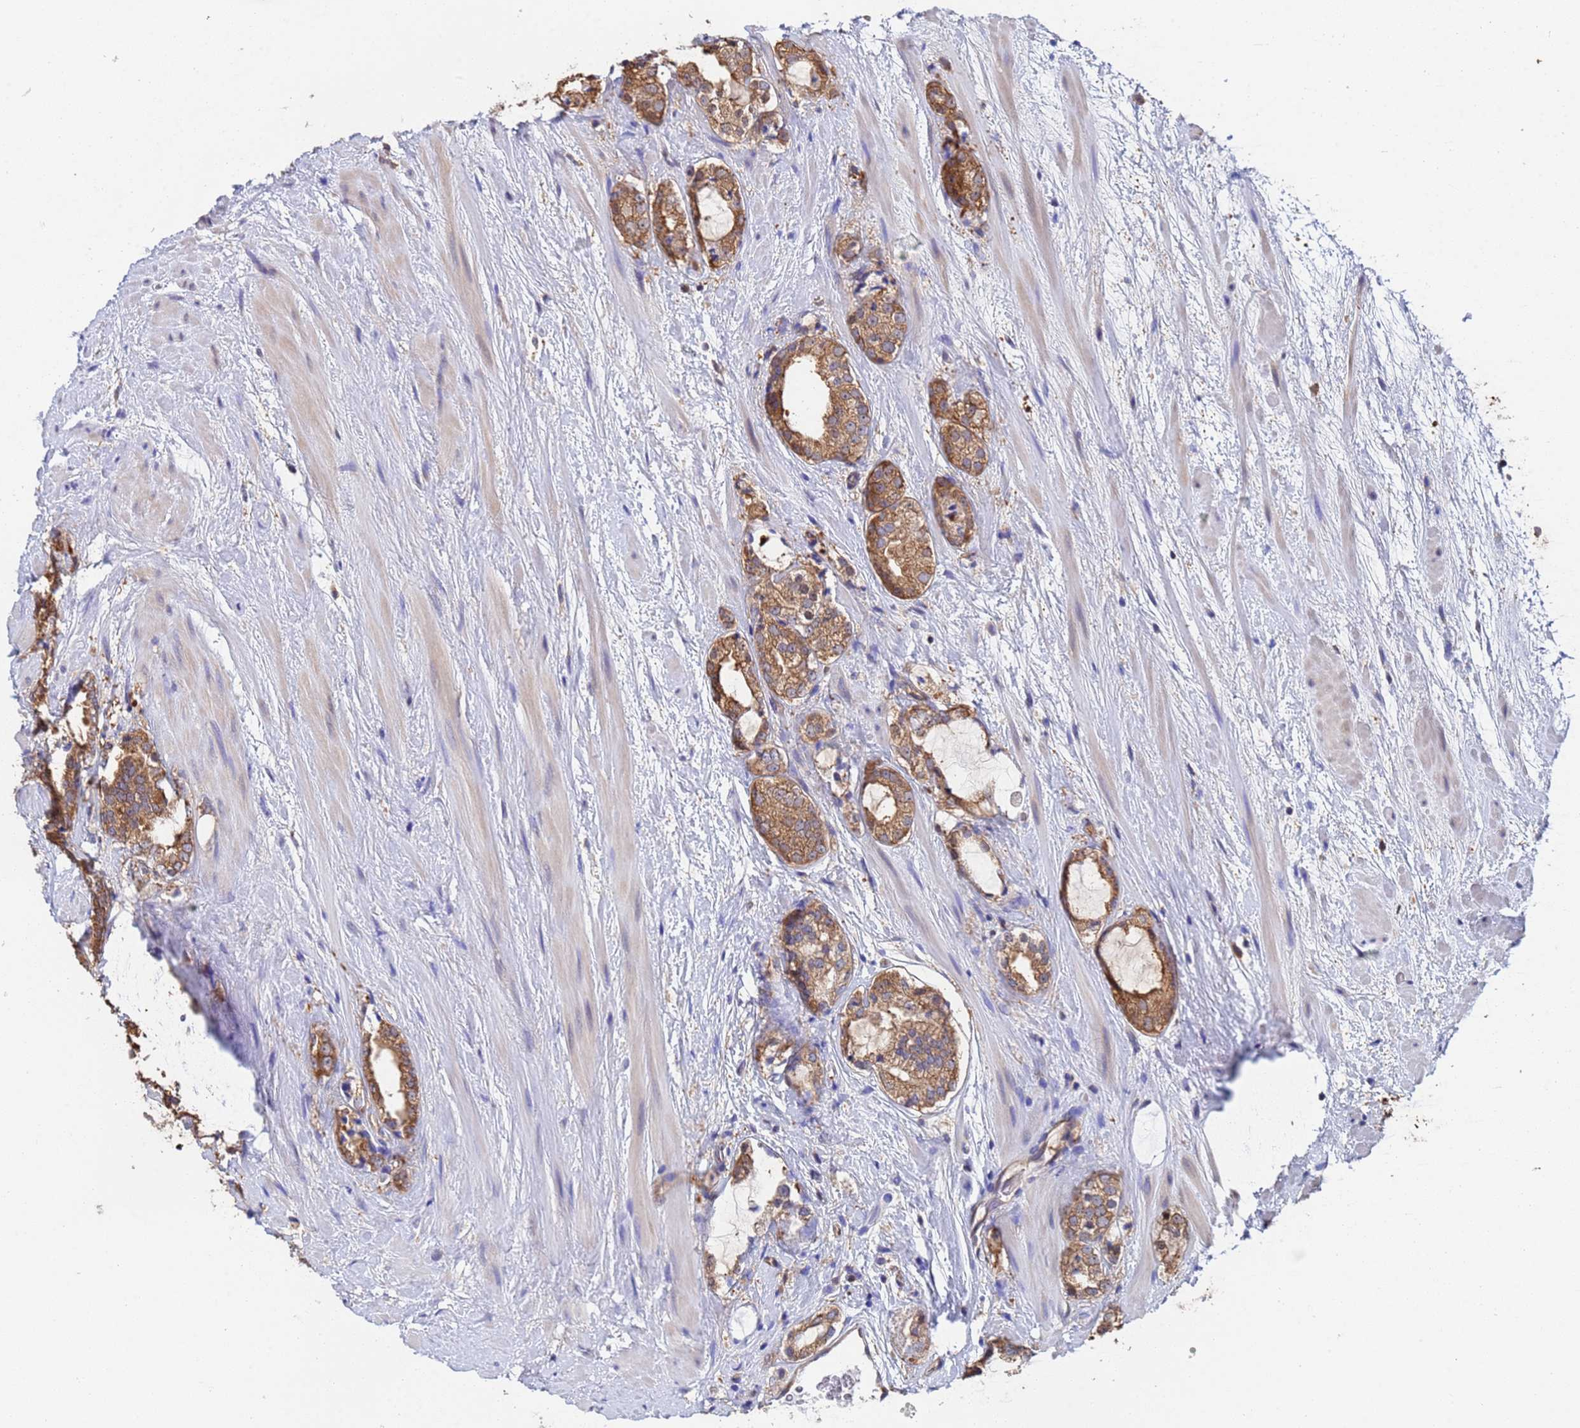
{"staining": {"intensity": "moderate", "quantity": ">75%", "location": "cytoplasmic/membranous"}, "tissue": "prostate cancer", "cell_type": "Tumor cells", "image_type": "cancer", "snomed": [{"axis": "morphology", "description": "Adenocarcinoma, High grade"}, {"axis": "topography", "description": "Prostate"}], "caption": "Prostate cancer (adenocarcinoma (high-grade)) was stained to show a protein in brown. There is medium levels of moderate cytoplasmic/membranous staining in about >75% of tumor cells. Immunohistochemistry stains the protein of interest in brown and the nuclei are stained blue.", "gene": "FAM25A", "patient": {"sex": "male", "age": 64}}